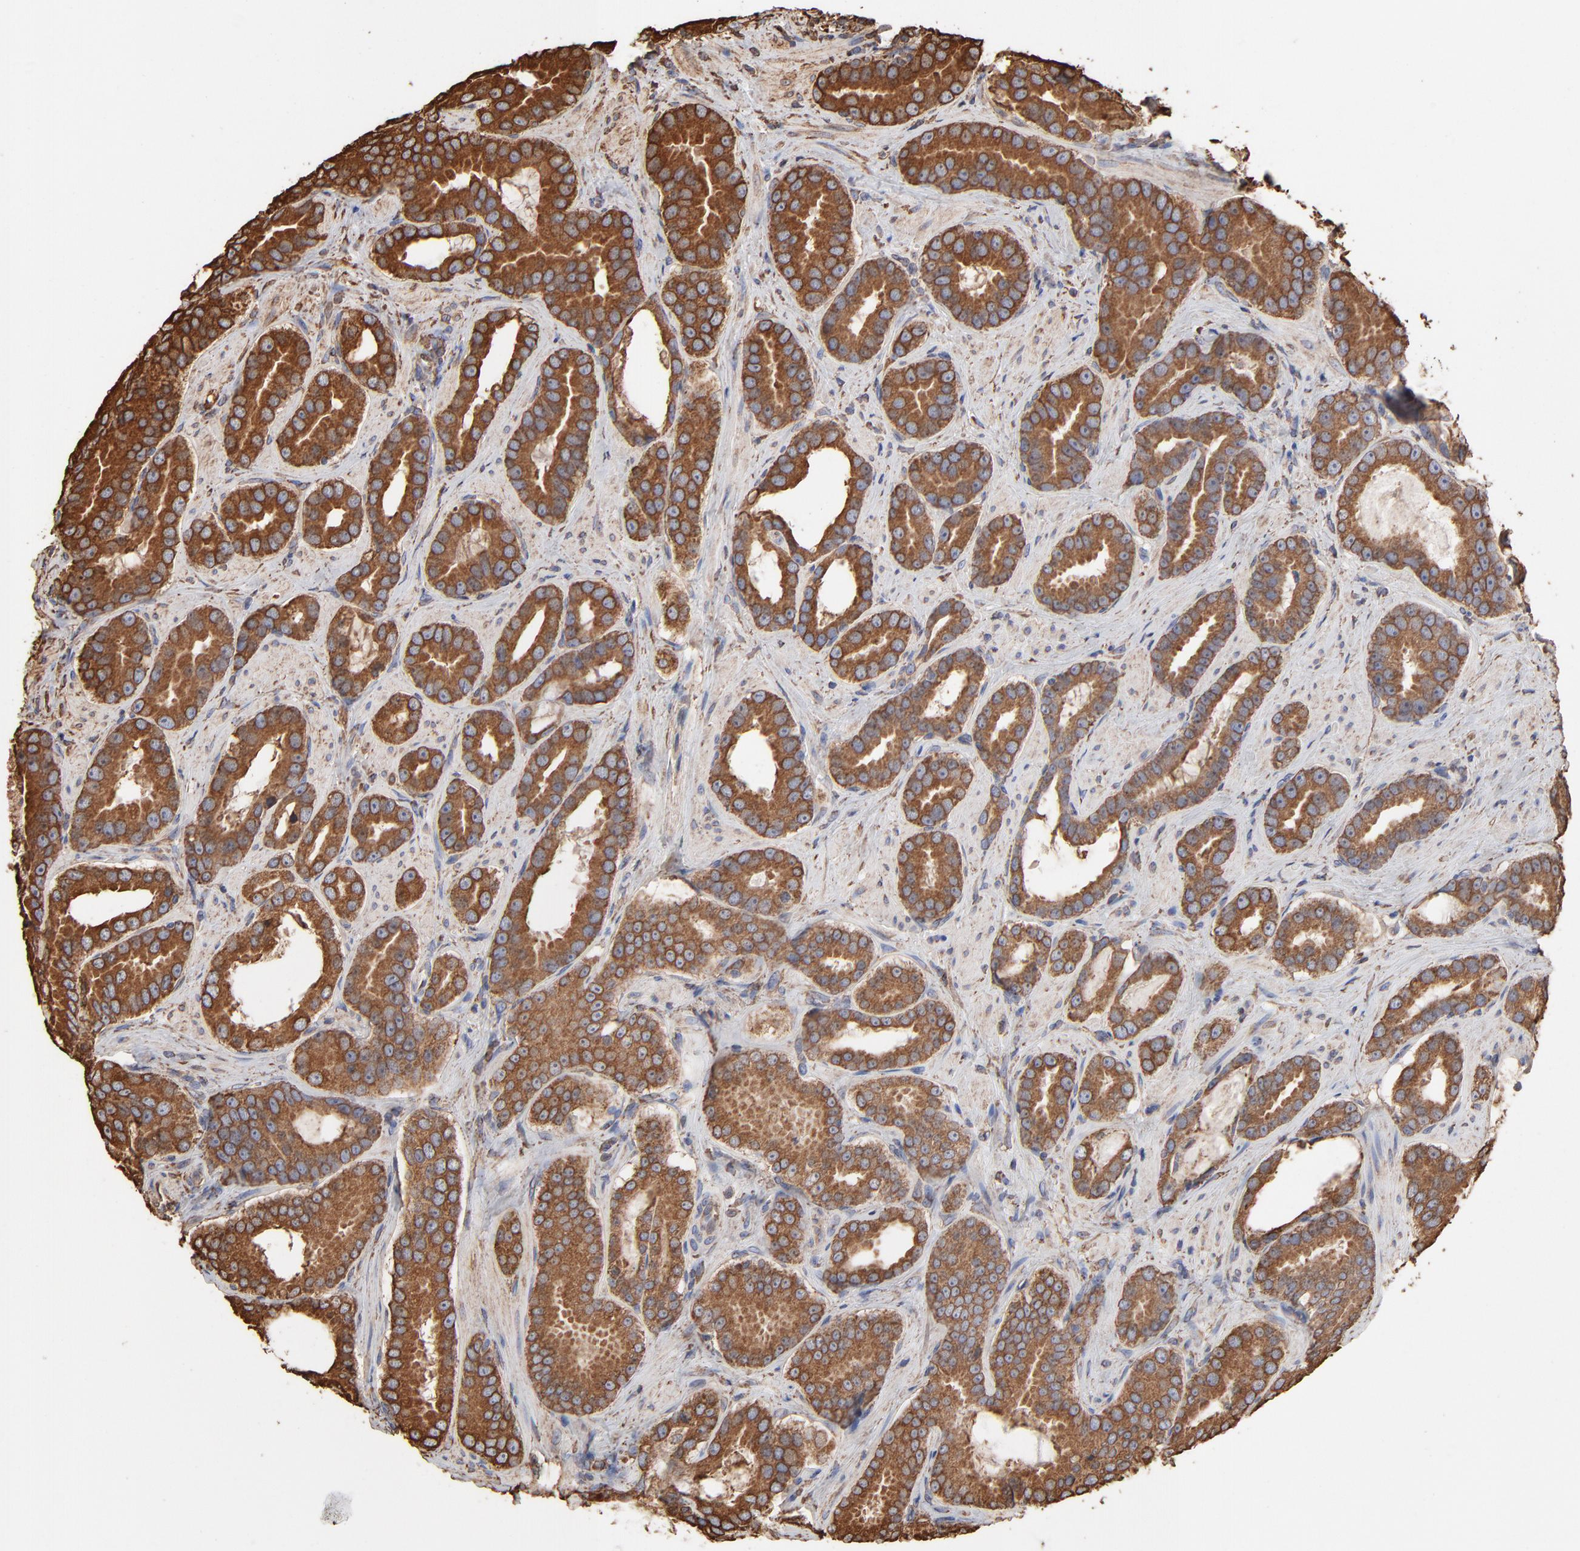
{"staining": {"intensity": "moderate", "quantity": ">75%", "location": "cytoplasmic/membranous"}, "tissue": "prostate cancer", "cell_type": "Tumor cells", "image_type": "cancer", "snomed": [{"axis": "morphology", "description": "Adenocarcinoma, Low grade"}, {"axis": "topography", "description": "Prostate"}], "caption": "Brown immunohistochemical staining in human prostate cancer reveals moderate cytoplasmic/membranous staining in about >75% of tumor cells. The staining is performed using DAB brown chromogen to label protein expression. The nuclei are counter-stained blue using hematoxylin.", "gene": "PDIA3", "patient": {"sex": "male", "age": 59}}